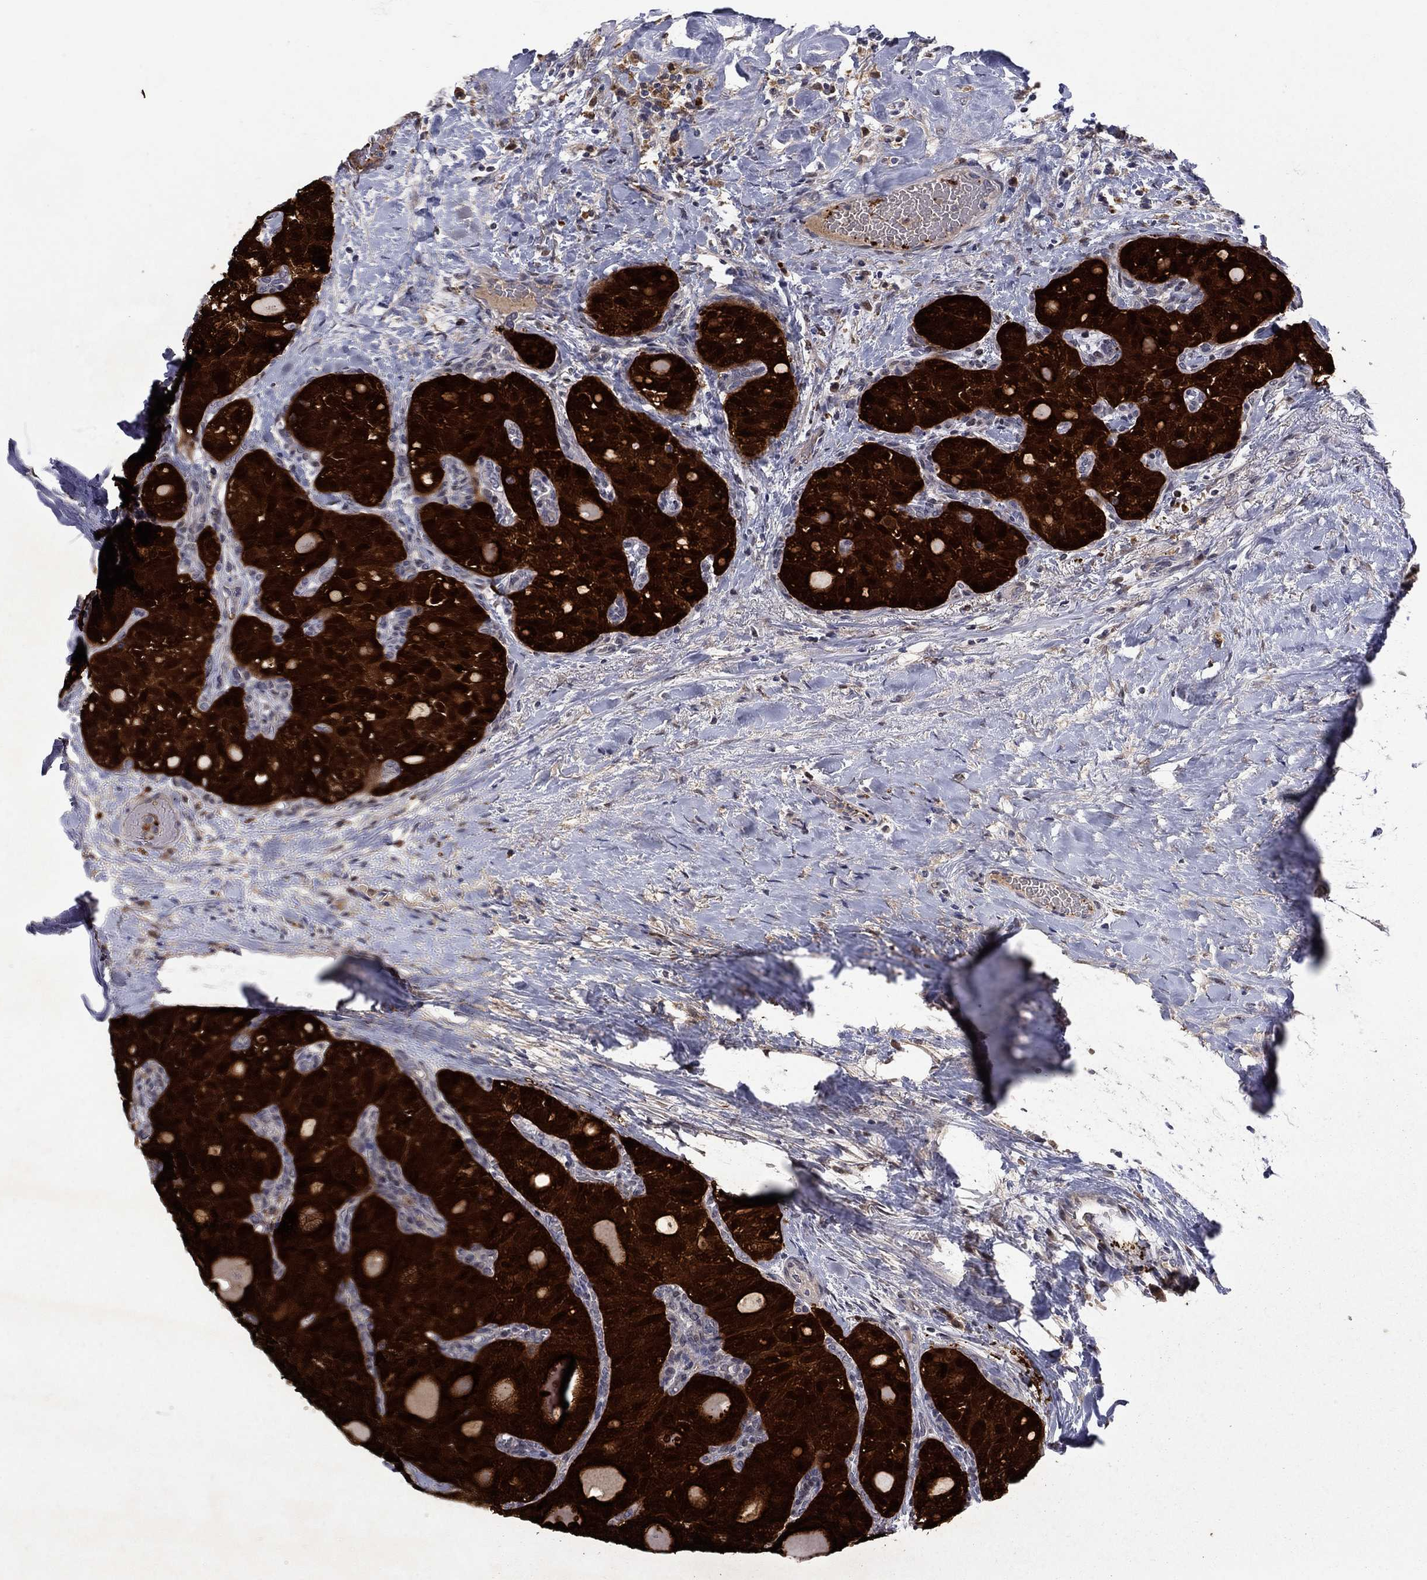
{"staining": {"intensity": "strong", "quantity": ">75%", "location": "cytoplasmic/membranous,nuclear"}, "tissue": "thyroid cancer", "cell_type": "Tumor cells", "image_type": "cancer", "snomed": [{"axis": "morphology", "description": "Follicular adenoma carcinoma, NOS"}, {"axis": "topography", "description": "Thyroid gland"}], "caption": "This is a photomicrograph of IHC staining of thyroid follicular adenoma carcinoma, which shows strong positivity in the cytoplasmic/membranous and nuclear of tumor cells.", "gene": "CBR1", "patient": {"sex": "male", "age": 75}}